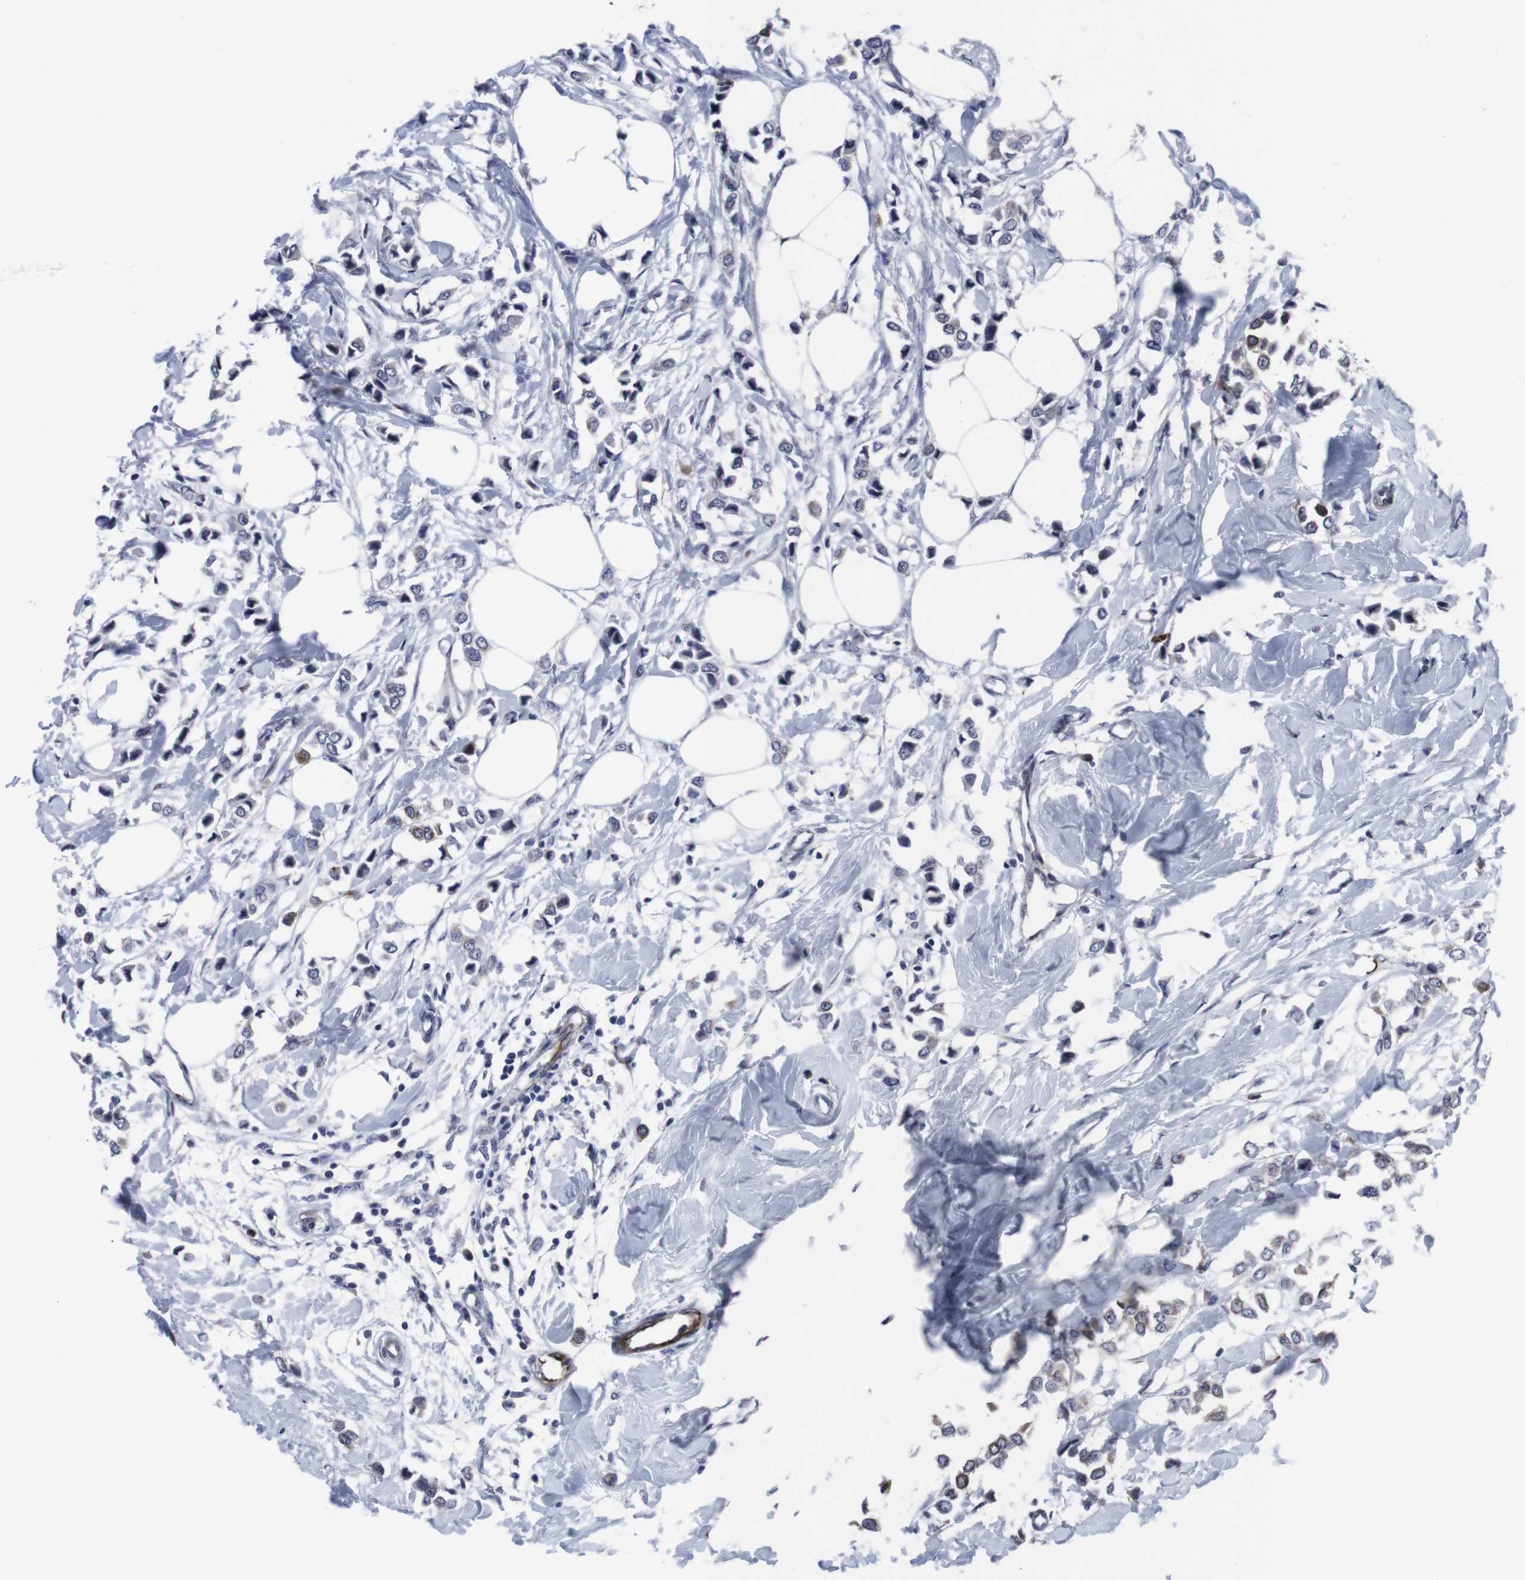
{"staining": {"intensity": "moderate", "quantity": "<25%", "location": "cytoplasmic/membranous"}, "tissue": "breast cancer", "cell_type": "Tumor cells", "image_type": "cancer", "snomed": [{"axis": "morphology", "description": "Lobular carcinoma"}, {"axis": "topography", "description": "Breast"}], "caption": "A low amount of moderate cytoplasmic/membranous expression is seen in approximately <25% of tumor cells in breast lobular carcinoma tissue.", "gene": "SNCG", "patient": {"sex": "female", "age": 51}}